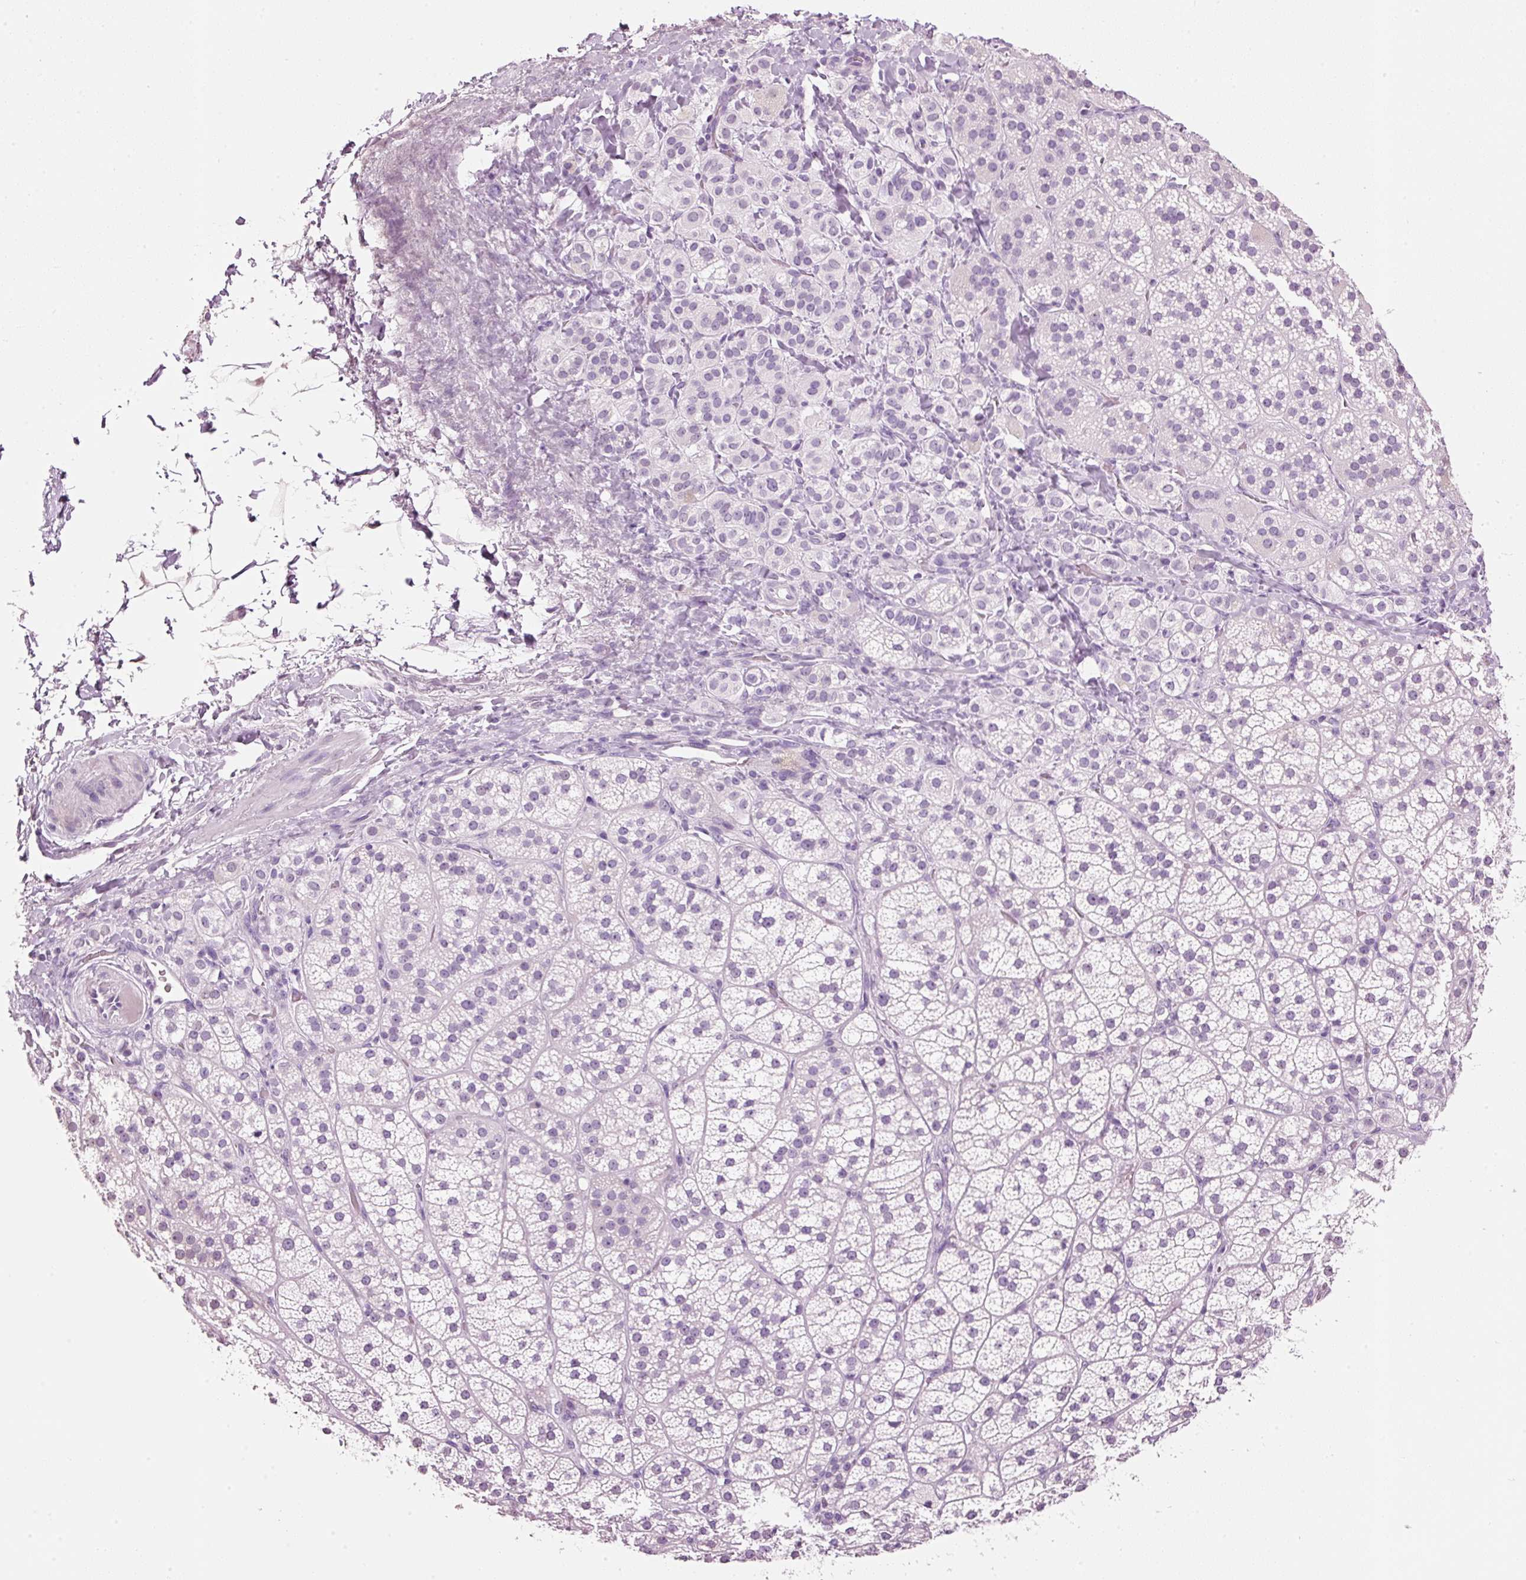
{"staining": {"intensity": "moderate", "quantity": "25%-75%", "location": "cytoplasmic/membranous,nuclear"}, "tissue": "adrenal gland", "cell_type": "Glandular cells", "image_type": "normal", "snomed": [{"axis": "morphology", "description": "Normal tissue, NOS"}, {"axis": "topography", "description": "Adrenal gland"}], "caption": "This micrograph demonstrates unremarkable adrenal gland stained with IHC to label a protein in brown. The cytoplasmic/membranous,nuclear of glandular cells show moderate positivity for the protein. Nuclei are counter-stained blue.", "gene": "ZNF224", "patient": {"sex": "female", "age": 60}}